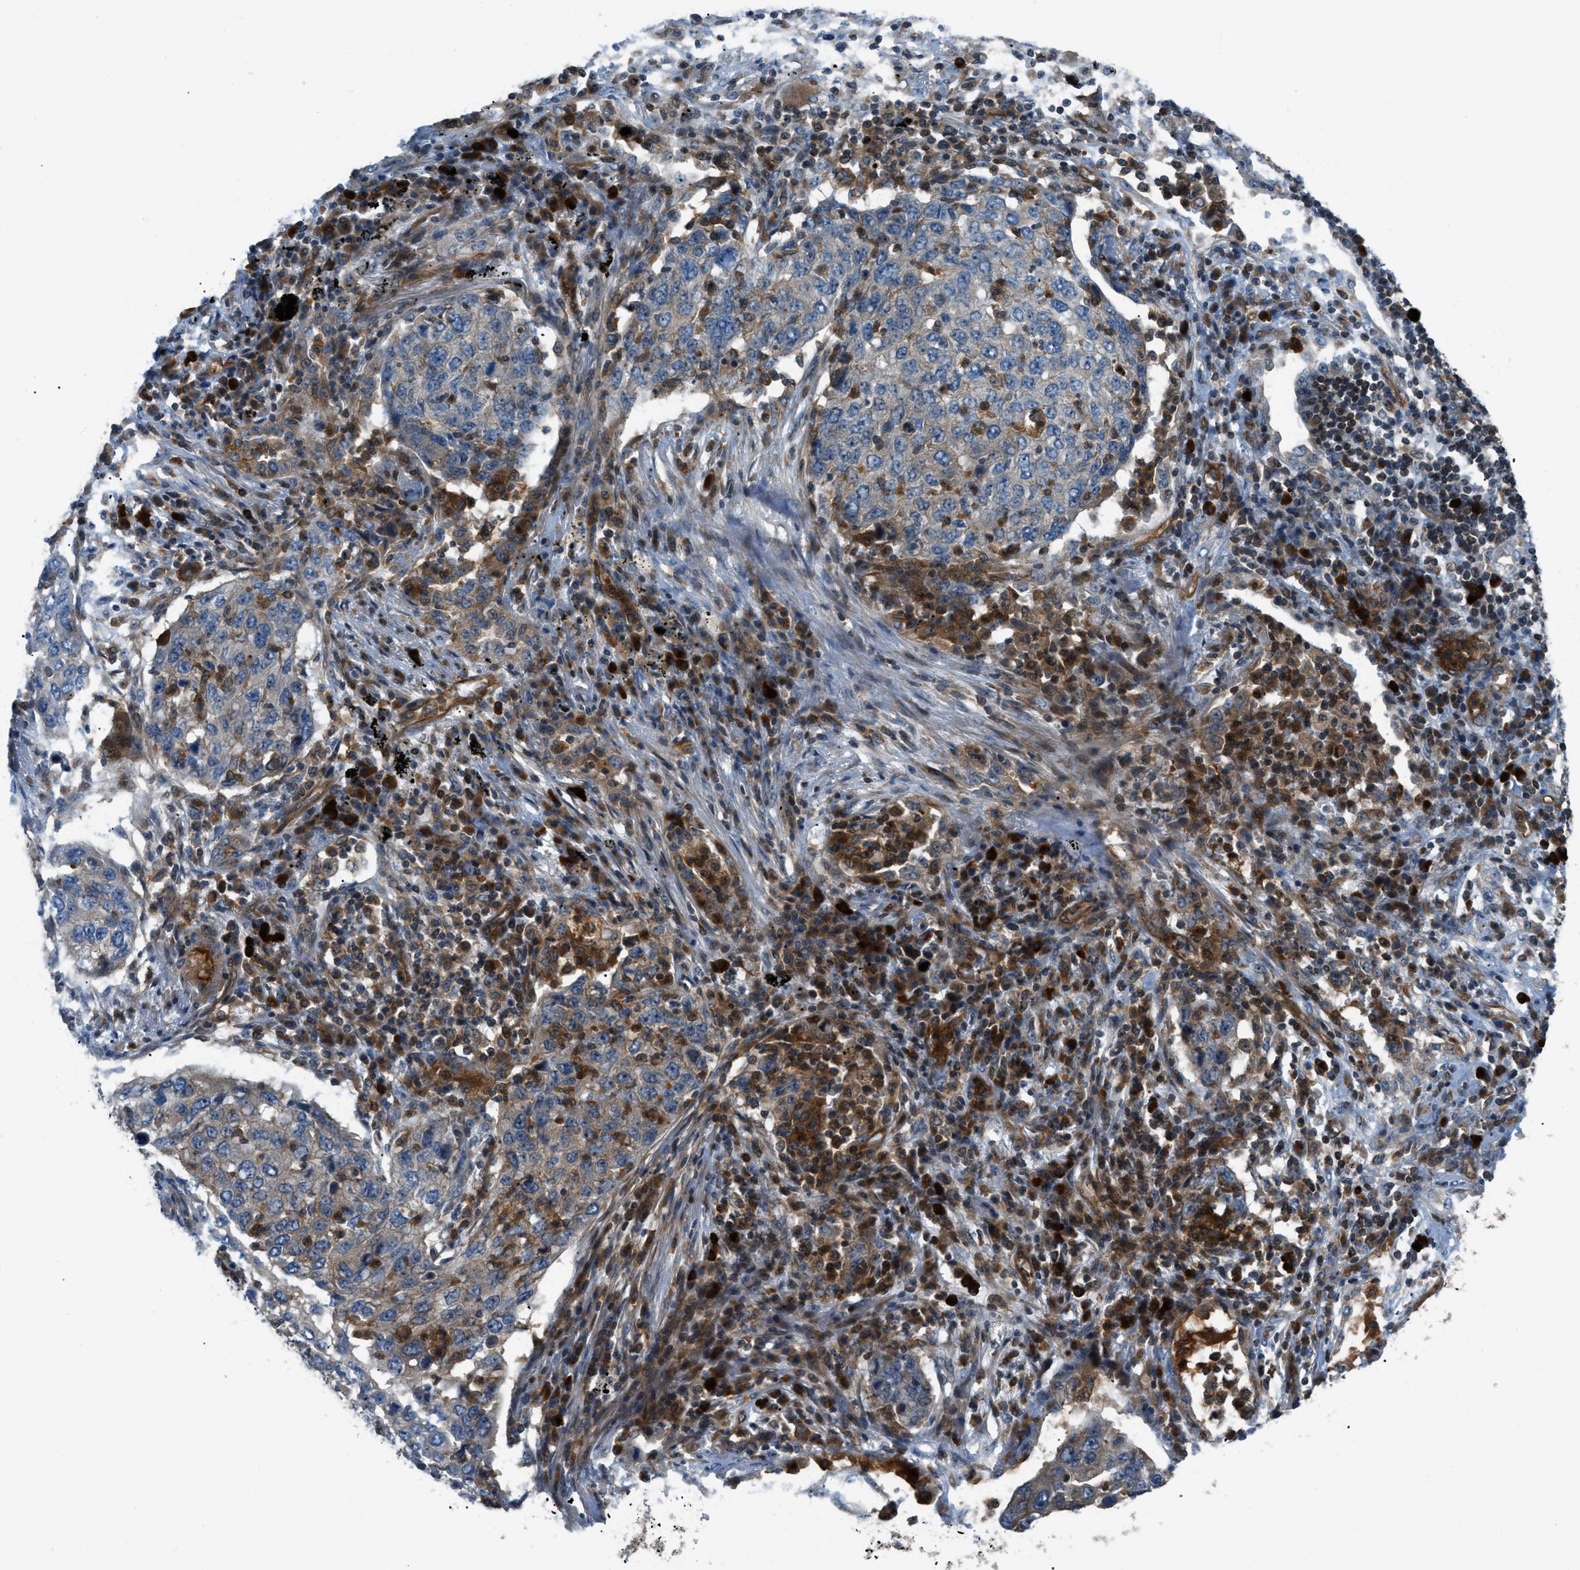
{"staining": {"intensity": "weak", "quantity": "25%-75%", "location": "cytoplasmic/membranous"}, "tissue": "lung cancer", "cell_type": "Tumor cells", "image_type": "cancer", "snomed": [{"axis": "morphology", "description": "Squamous cell carcinoma, NOS"}, {"axis": "topography", "description": "Lung"}], "caption": "Lung squamous cell carcinoma stained with a protein marker demonstrates weak staining in tumor cells.", "gene": "ATP2A3", "patient": {"sex": "female", "age": 63}}